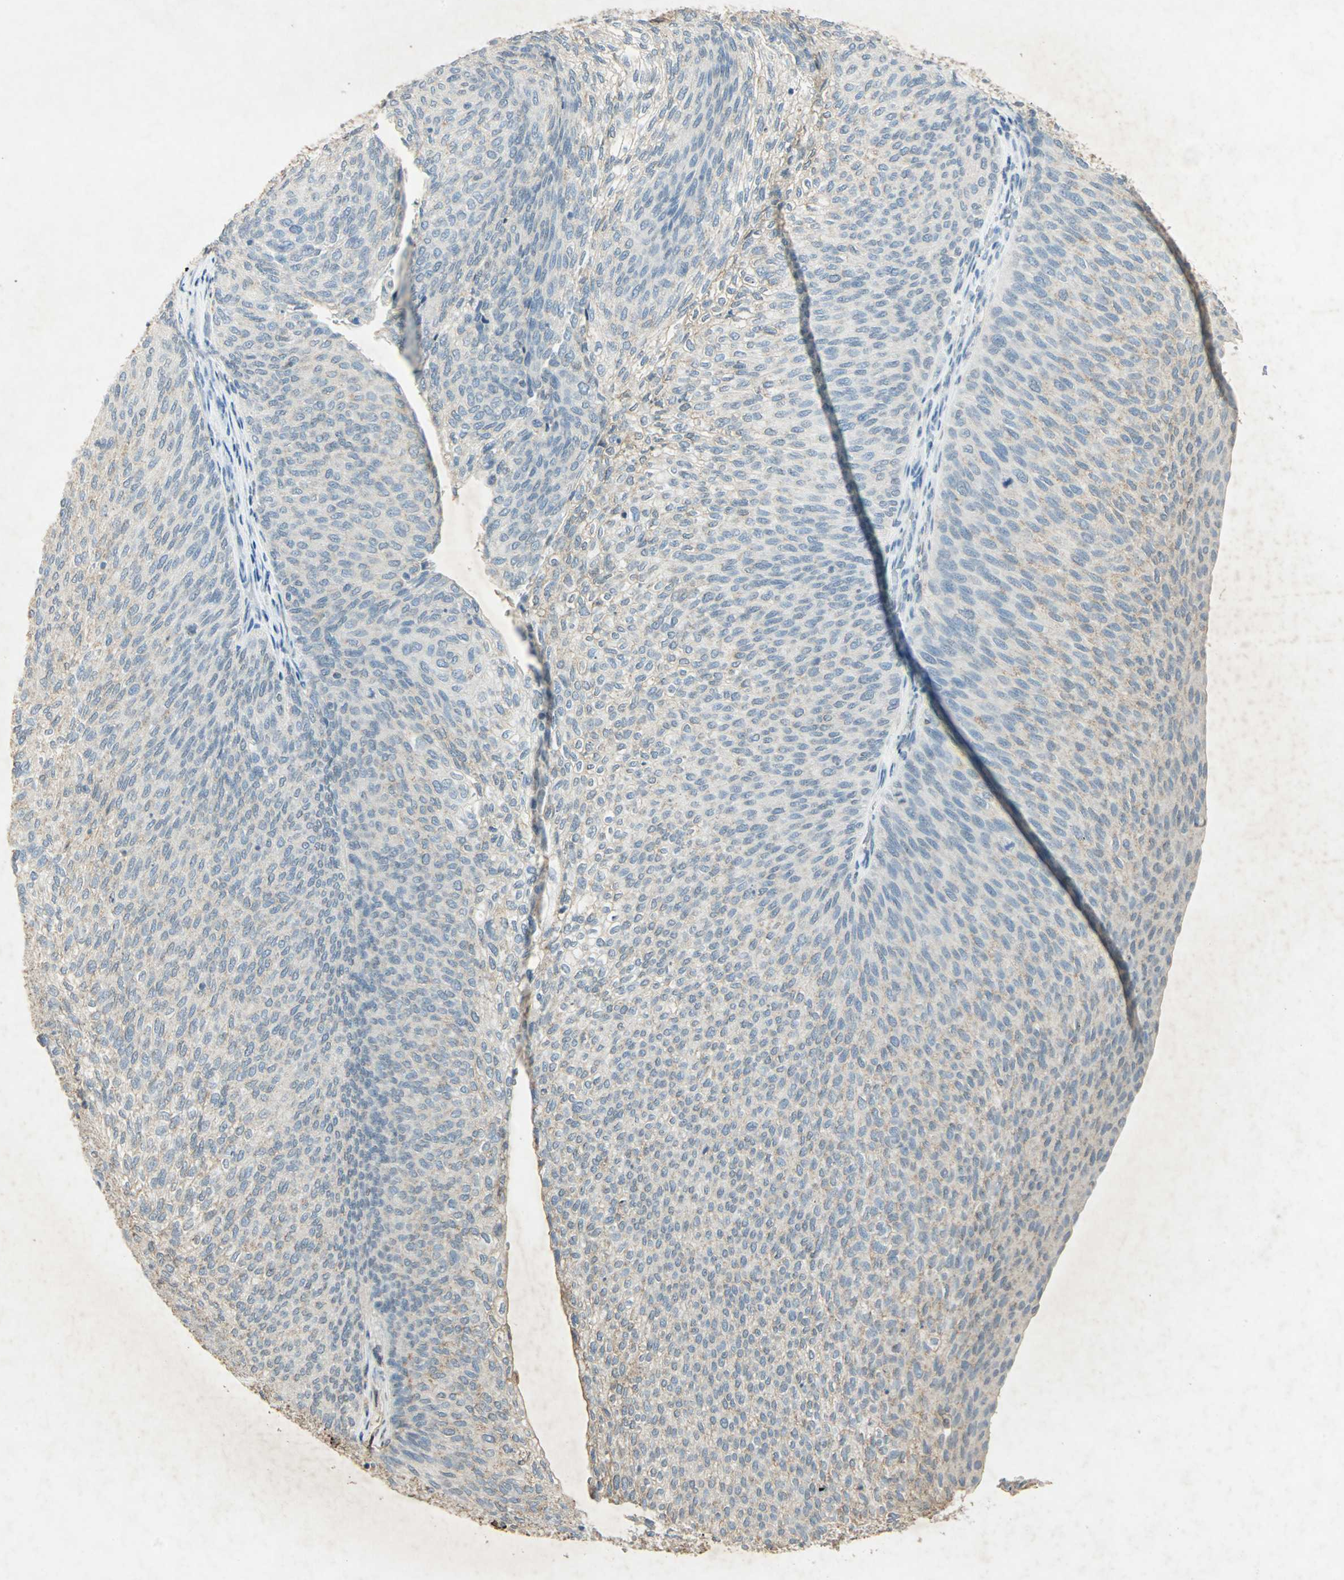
{"staining": {"intensity": "weak", "quantity": "<25%", "location": "cytoplasmic/membranous"}, "tissue": "urothelial cancer", "cell_type": "Tumor cells", "image_type": "cancer", "snomed": [{"axis": "morphology", "description": "Urothelial carcinoma, Low grade"}, {"axis": "topography", "description": "Urinary bladder"}], "caption": "Tumor cells show no significant expression in urothelial carcinoma (low-grade).", "gene": "CAMK2B", "patient": {"sex": "female", "age": 79}}